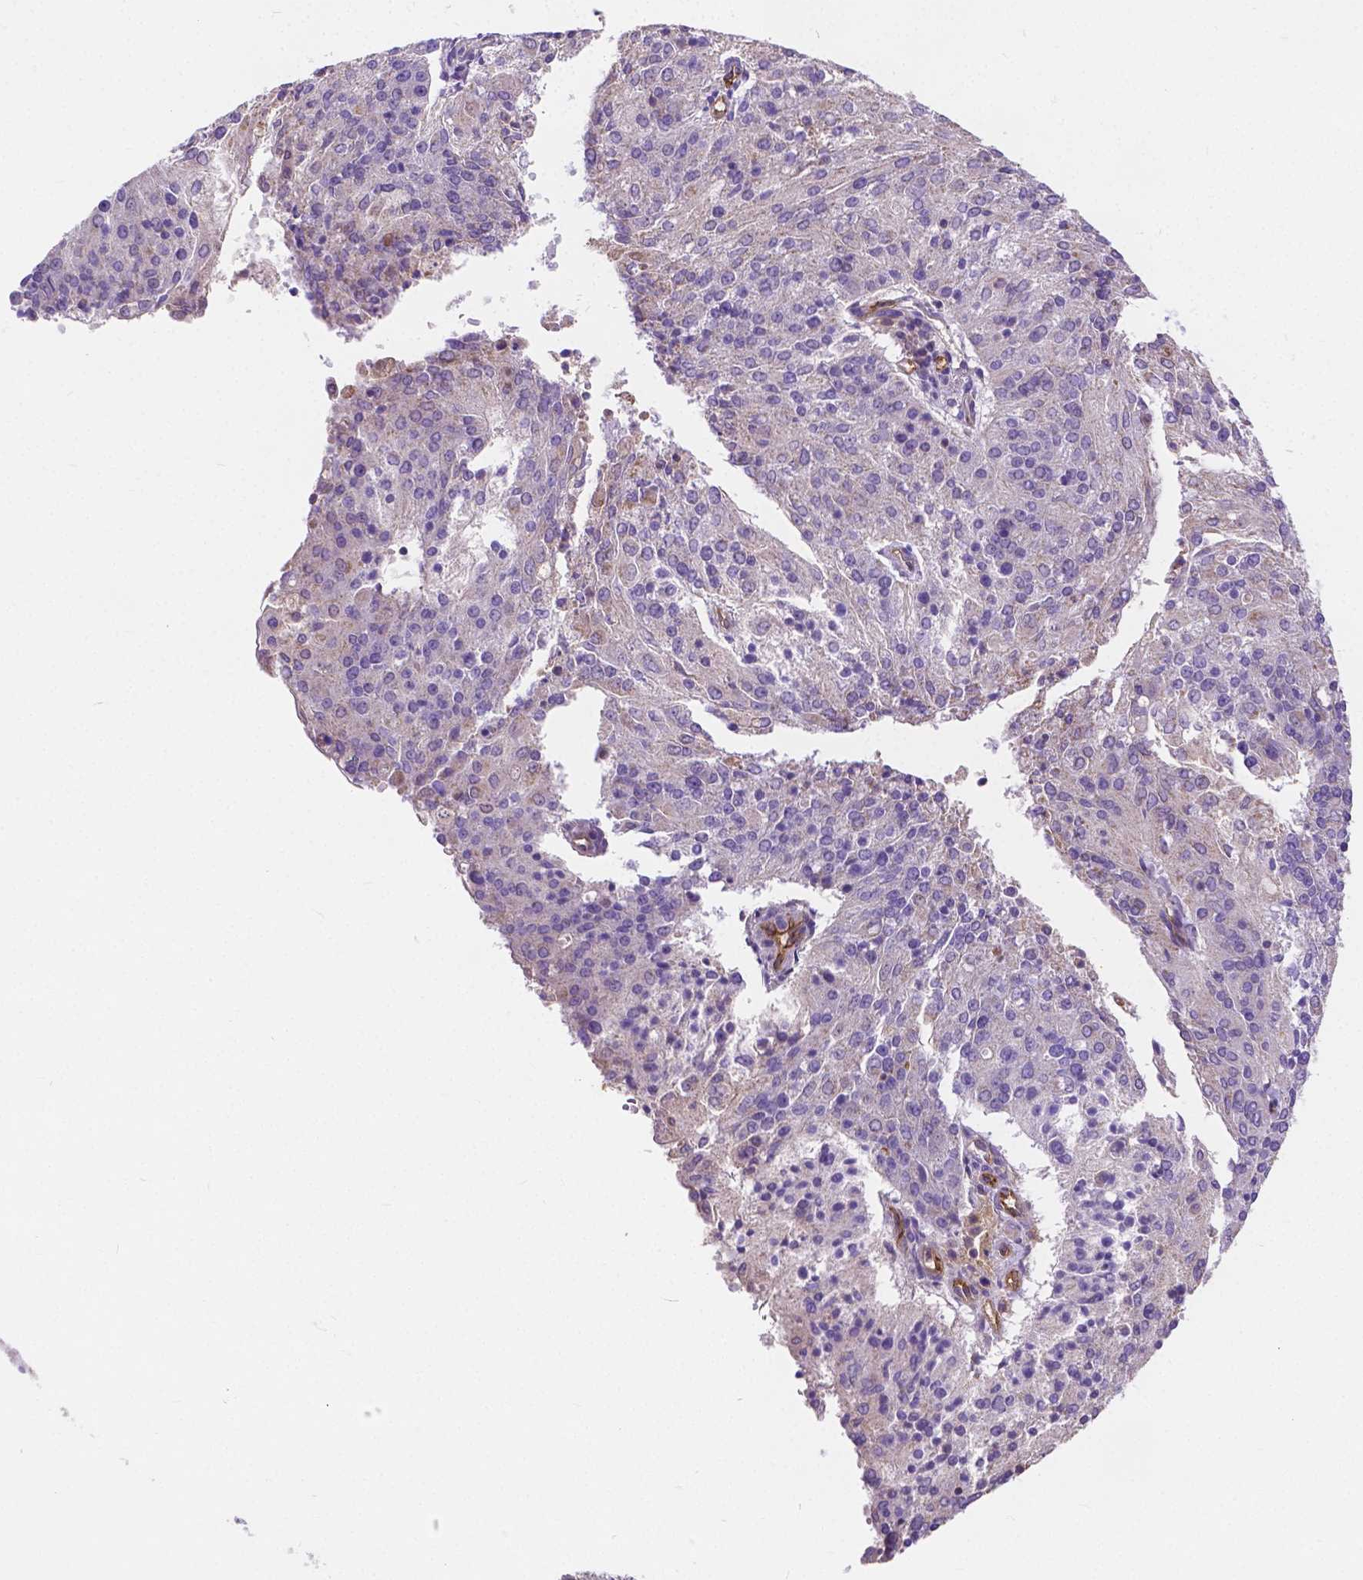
{"staining": {"intensity": "negative", "quantity": "none", "location": "none"}, "tissue": "endometrial cancer", "cell_type": "Tumor cells", "image_type": "cancer", "snomed": [{"axis": "morphology", "description": "Adenocarcinoma, NOS"}, {"axis": "topography", "description": "Endometrium"}], "caption": "The histopathology image reveals no significant staining in tumor cells of endometrial cancer. (DAB IHC, high magnification).", "gene": "RAB20", "patient": {"sex": "female", "age": 82}}